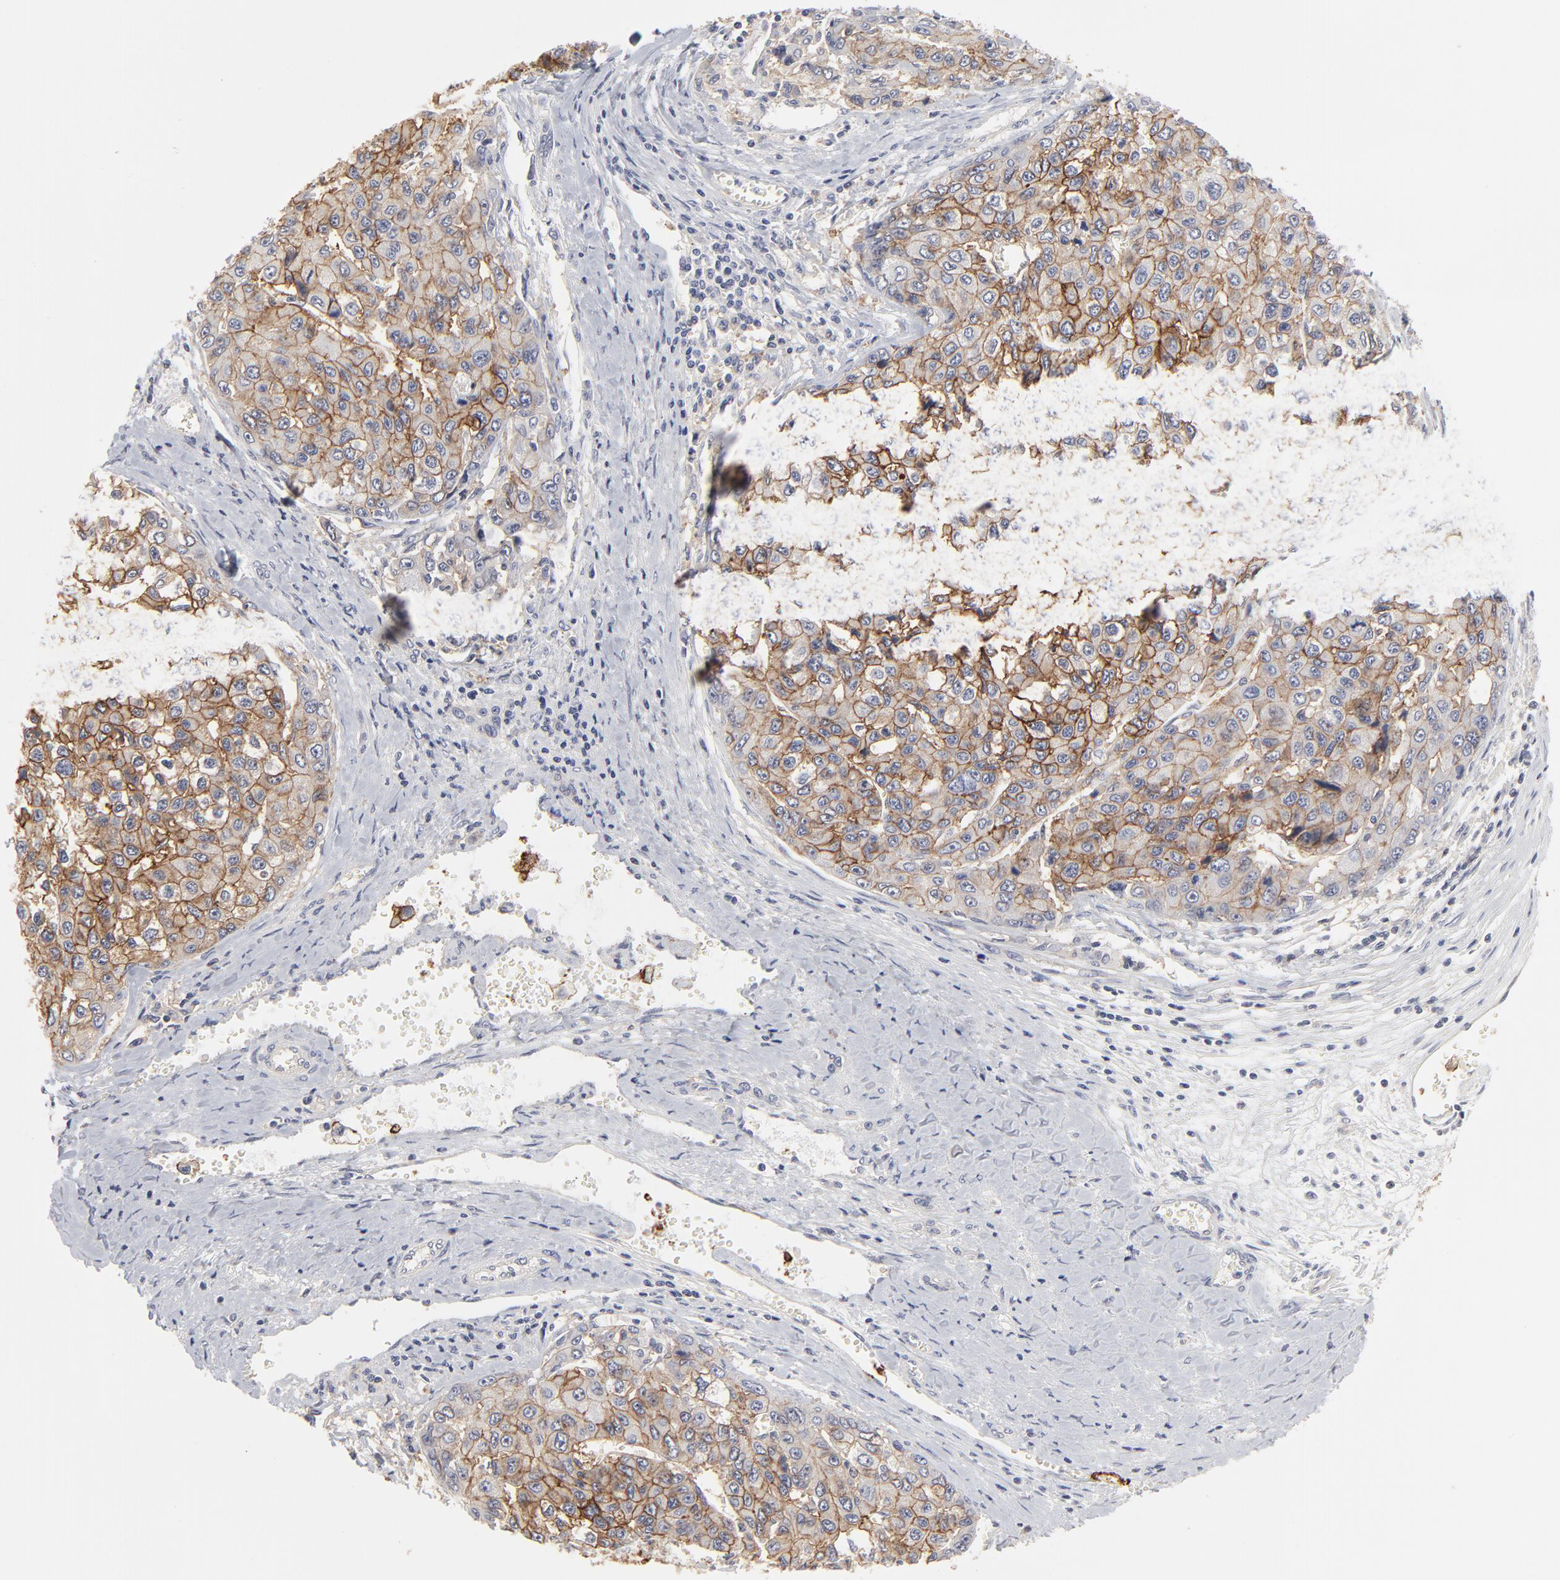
{"staining": {"intensity": "moderate", "quantity": ">75%", "location": "cytoplasmic/membranous"}, "tissue": "liver cancer", "cell_type": "Tumor cells", "image_type": "cancer", "snomed": [{"axis": "morphology", "description": "Carcinoma, Hepatocellular, NOS"}, {"axis": "topography", "description": "Liver"}], "caption": "Liver cancer (hepatocellular carcinoma) was stained to show a protein in brown. There is medium levels of moderate cytoplasmic/membranous positivity in approximately >75% of tumor cells. (DAB = brown stain, brightfield microscopy at high magnification).", "gene": "SLC16A1", "patient": {"sex": "female", "age": 66}}